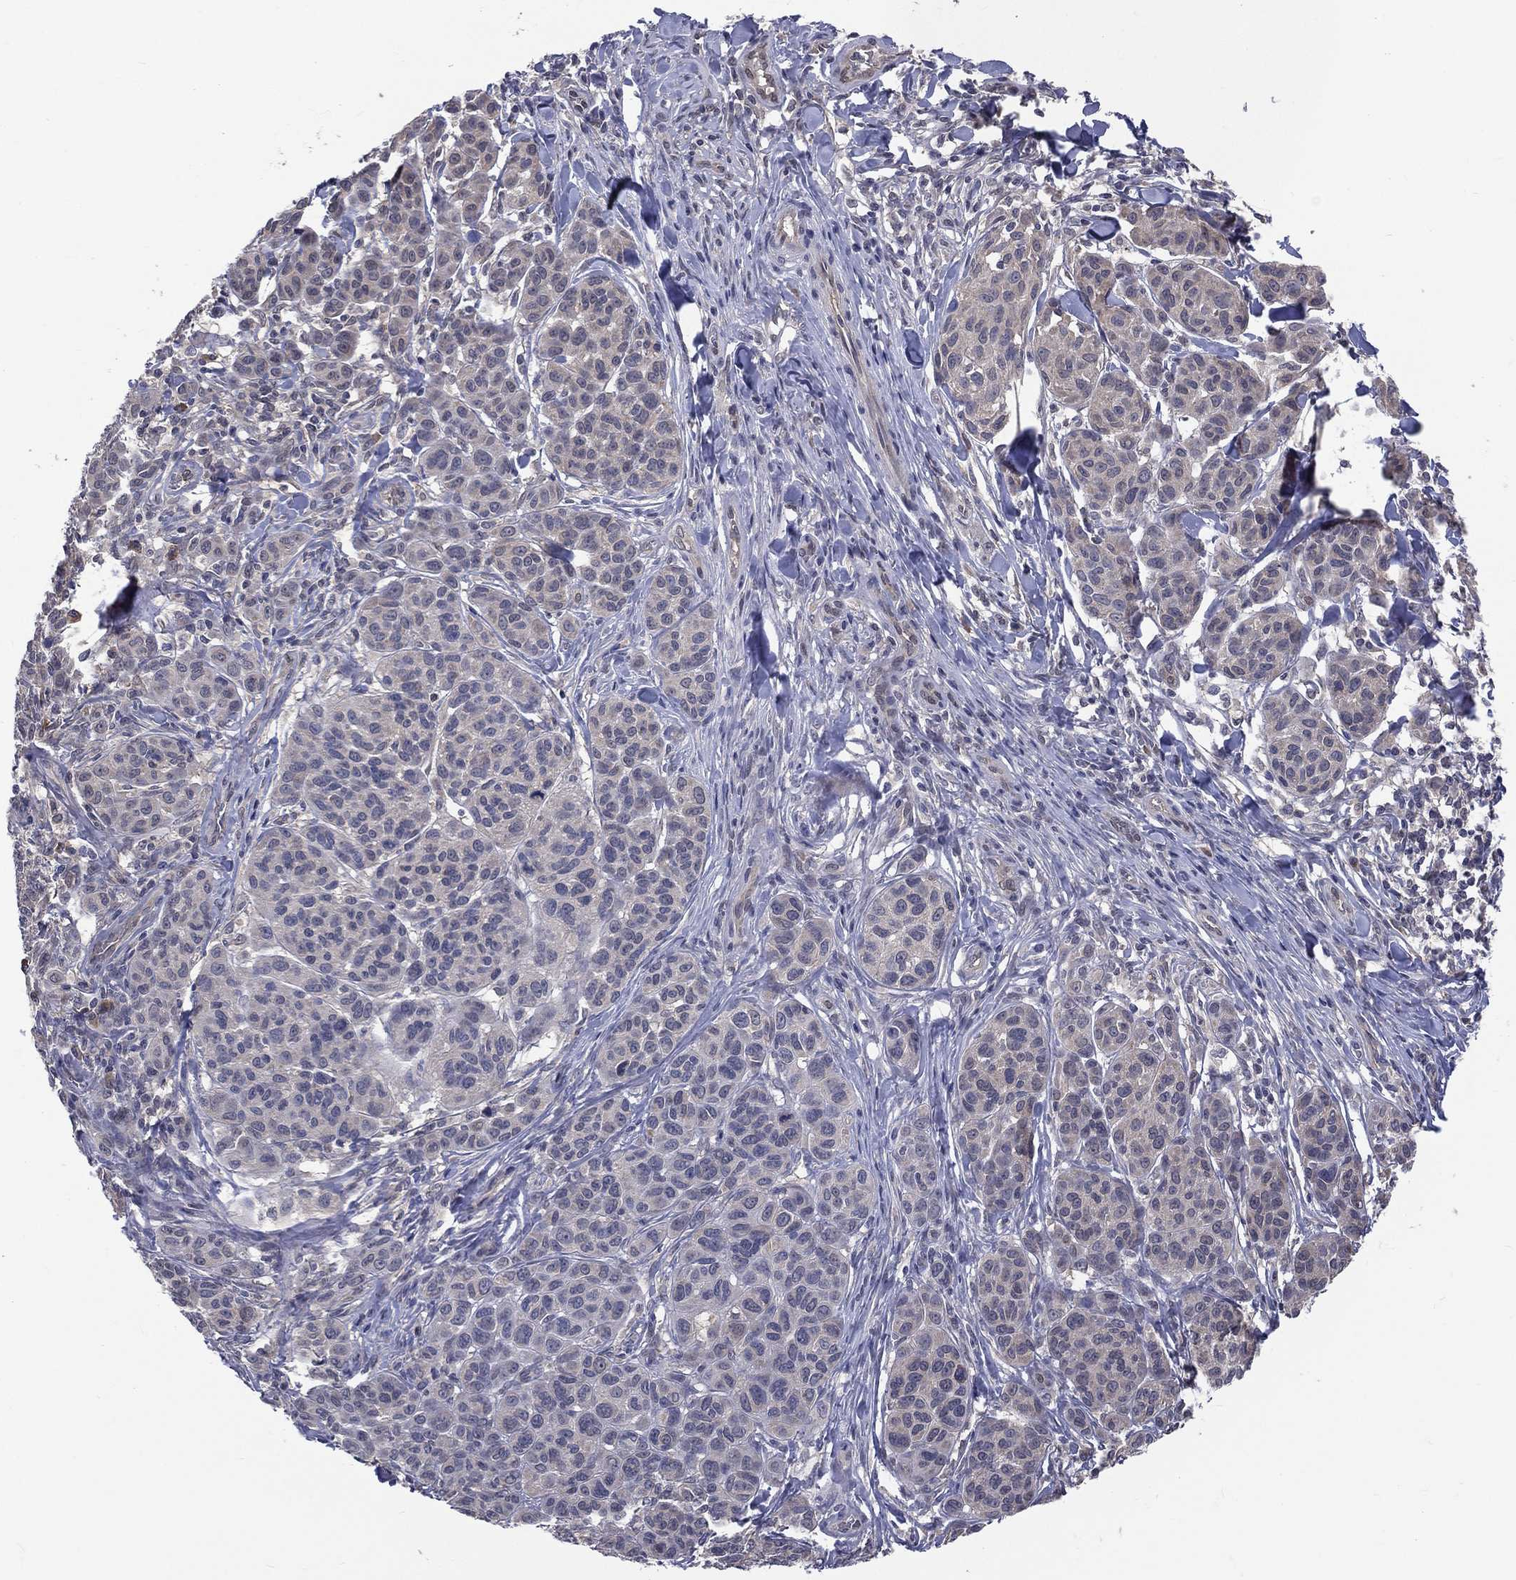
{"staining": {"intensity": "negative", "quantity": "none", "location": "none"}, "tissue": "melanoma", "cell_type": "Tumor cells", "image_type": "cancer", "snomed": [{"axis": "morphology", "description": "Malignant melanoma, NOS"}, {"axis": "topography", "description": "Skin"}], "caption": "DAB (3,3'-diaminobenzidine) immunohistochemical staining of human malignant melanoma exhibits no significant positivity in tumor cells. (Stains: DAB immunohistochemistry (IHC) with hematoxylin counter stain, Microscopy: brightfield microscopy at high magnification).", "gene": "DLG4", "patient": {"sex": "male", "age": 79}}